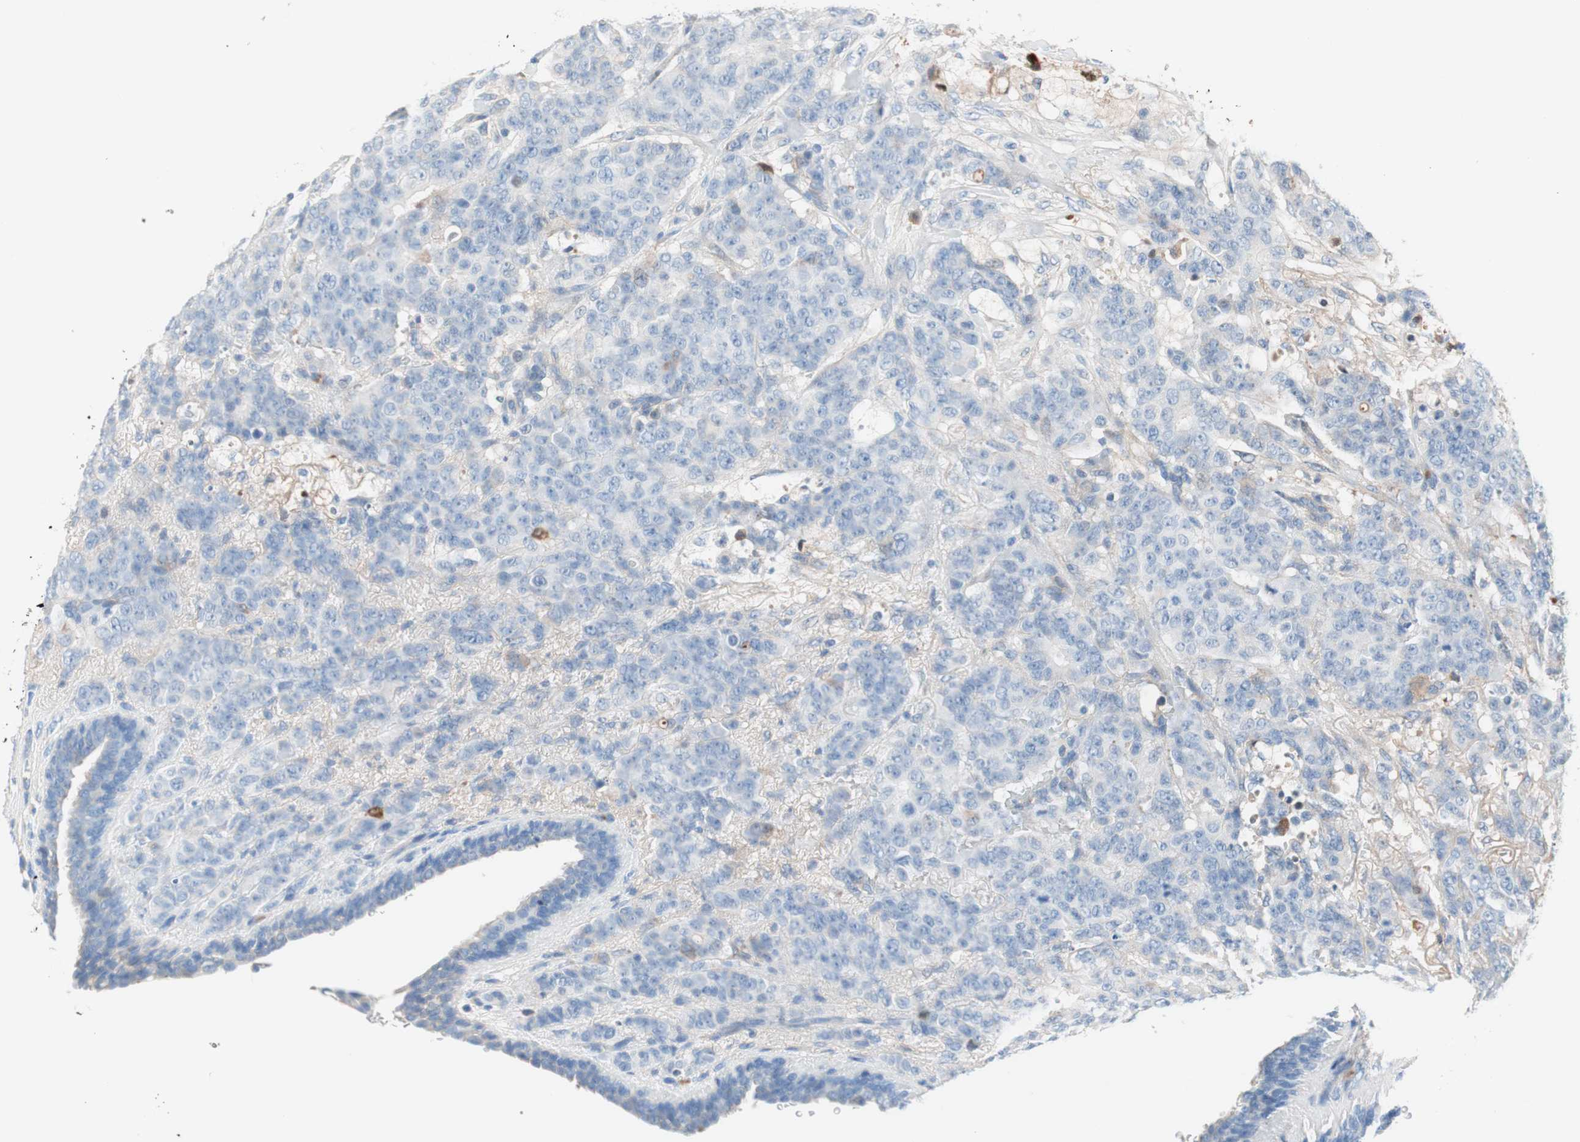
{"staining": {"intensity": "negative", "quantity": "none", "location": "none"}, "tissue": "breast cancer", "cell_type": "Tumor cells", "image_type": "cancer", "snomed": [{"axis": "morphology", "description": "Duct carcinoma"}, {"axis": "topography", "description": "Breast"}], "caption": "Tumor cells show no significant protein staining in breast cancer. (DAB (3,3'-diaminobenzidine) immunohistochemistry visualized using brightfield microscopy, high magnification).", "gene": "RBP4", "patient": {"sex": "female", "age": 40}}